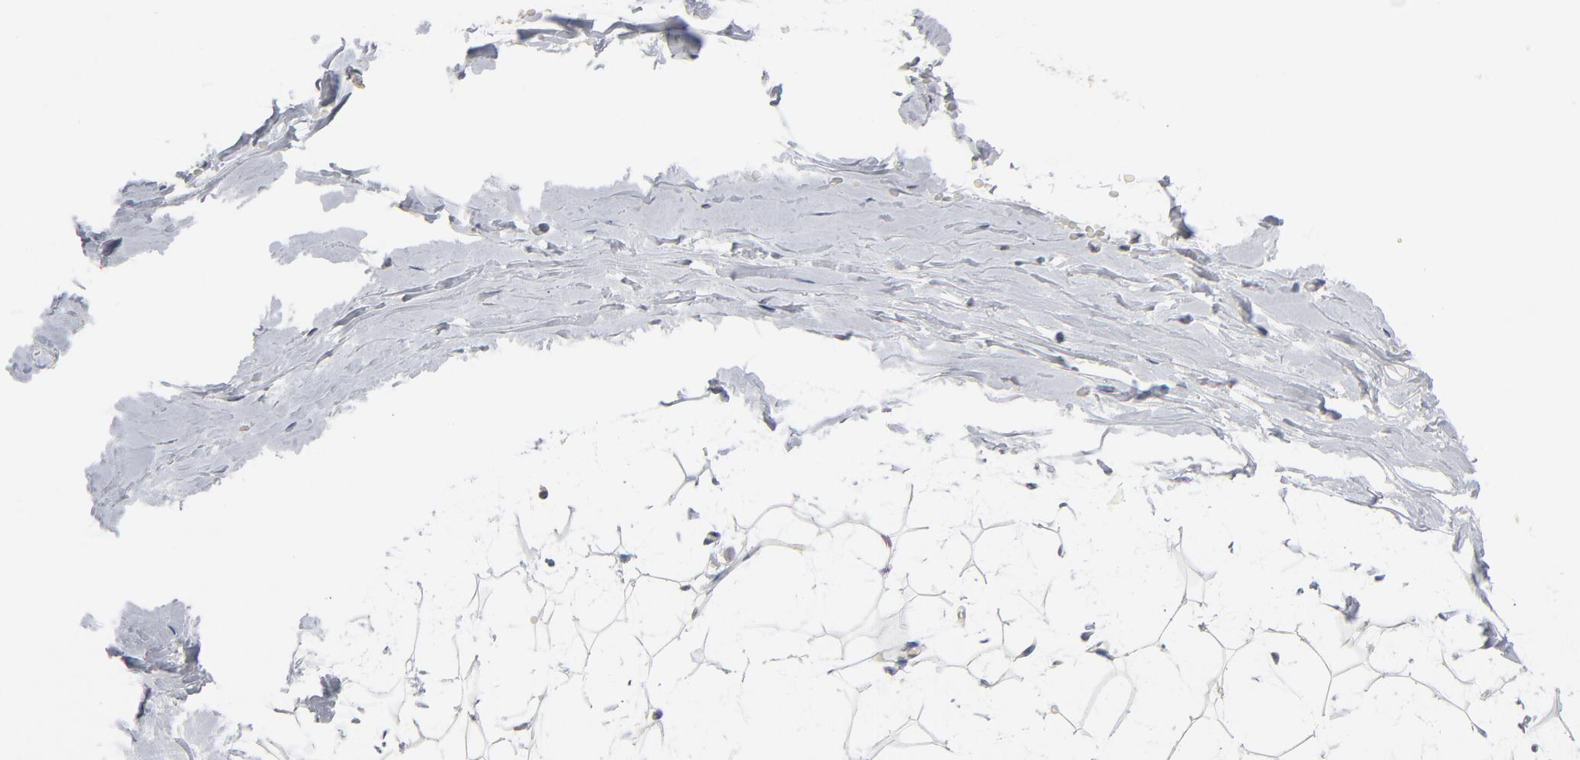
{"staining": {"intensity": "negative", "quantity": "none", "location": "none"}, "tissue": "breast", "cell_type": "Adipocytes", "image_type": "normal", "snomed": [{"axis": "morphology", "description": "Normal tissue, NOS"}, {"axis": "topography", "description": "Breast"}], "caption": "DAB (3,3'-diaminobenzidine) immunohistochemical staining of unremarkable breast exhibits no significant staining in adipocytes. The staining is performed using DAB (3,3'-diaminobenzidine) brown chromogen with nuclei counter-stained in using hematoxylin.", "gene": "DNAL4", "patient": {"sex": "female", "age": 23}}